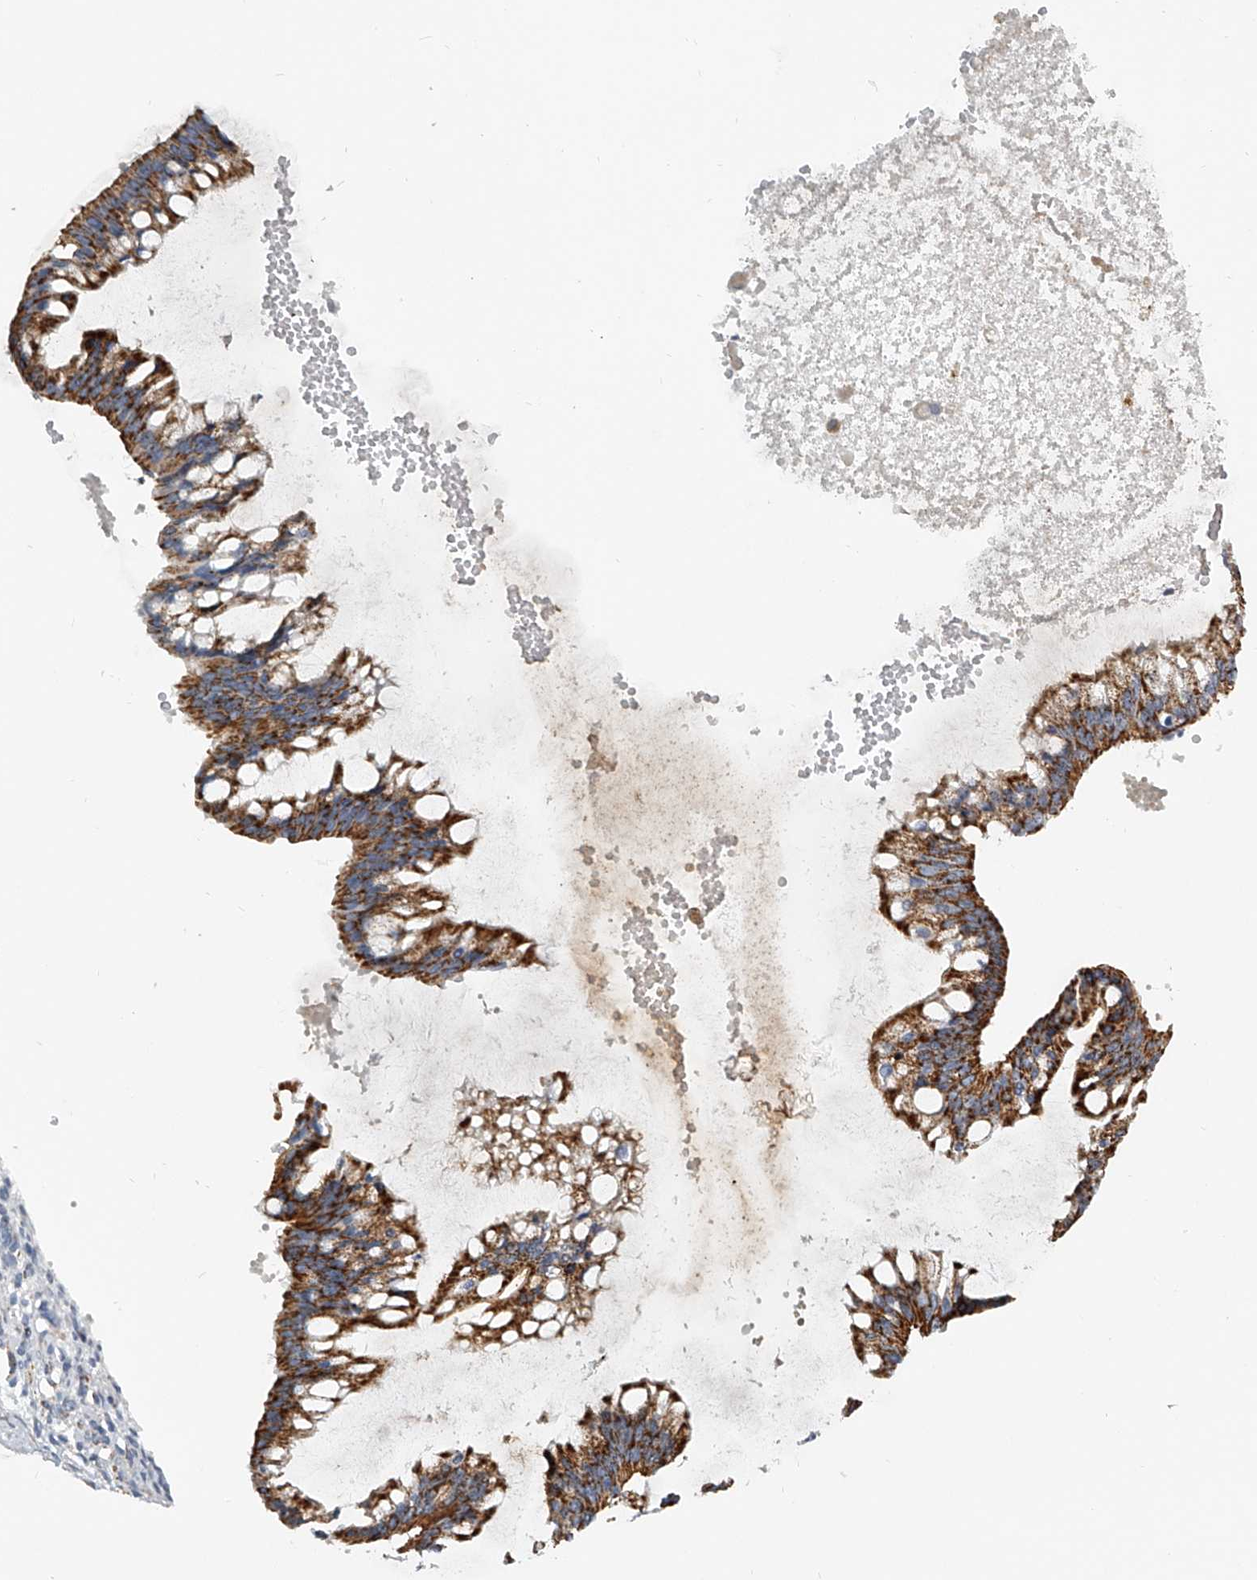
{"staining": {"intensity": "strong", "quantity": ">75%", "location": "cytoplasmic/membranous"}, "tissue": "ovarian cancer", "cell_type": "Tumor cells", "image_type": "cancer", "snomed": [{"axis": "morphology", "description": "Cystadenocarcinoma, mucinous, NOS"}, {"axis": "topography", "description": "Ovary"}], "caption": "Immunohistochemistry (IHC) (DAB) staining of human mucinous cystadenocarcinoma (ovarian) reveals strong cytoplasmic/membranous protein expression in approximately >75% of tumor cells.", "gene": "KLHL7", "patient": {"sex": "female", "age": 73}}